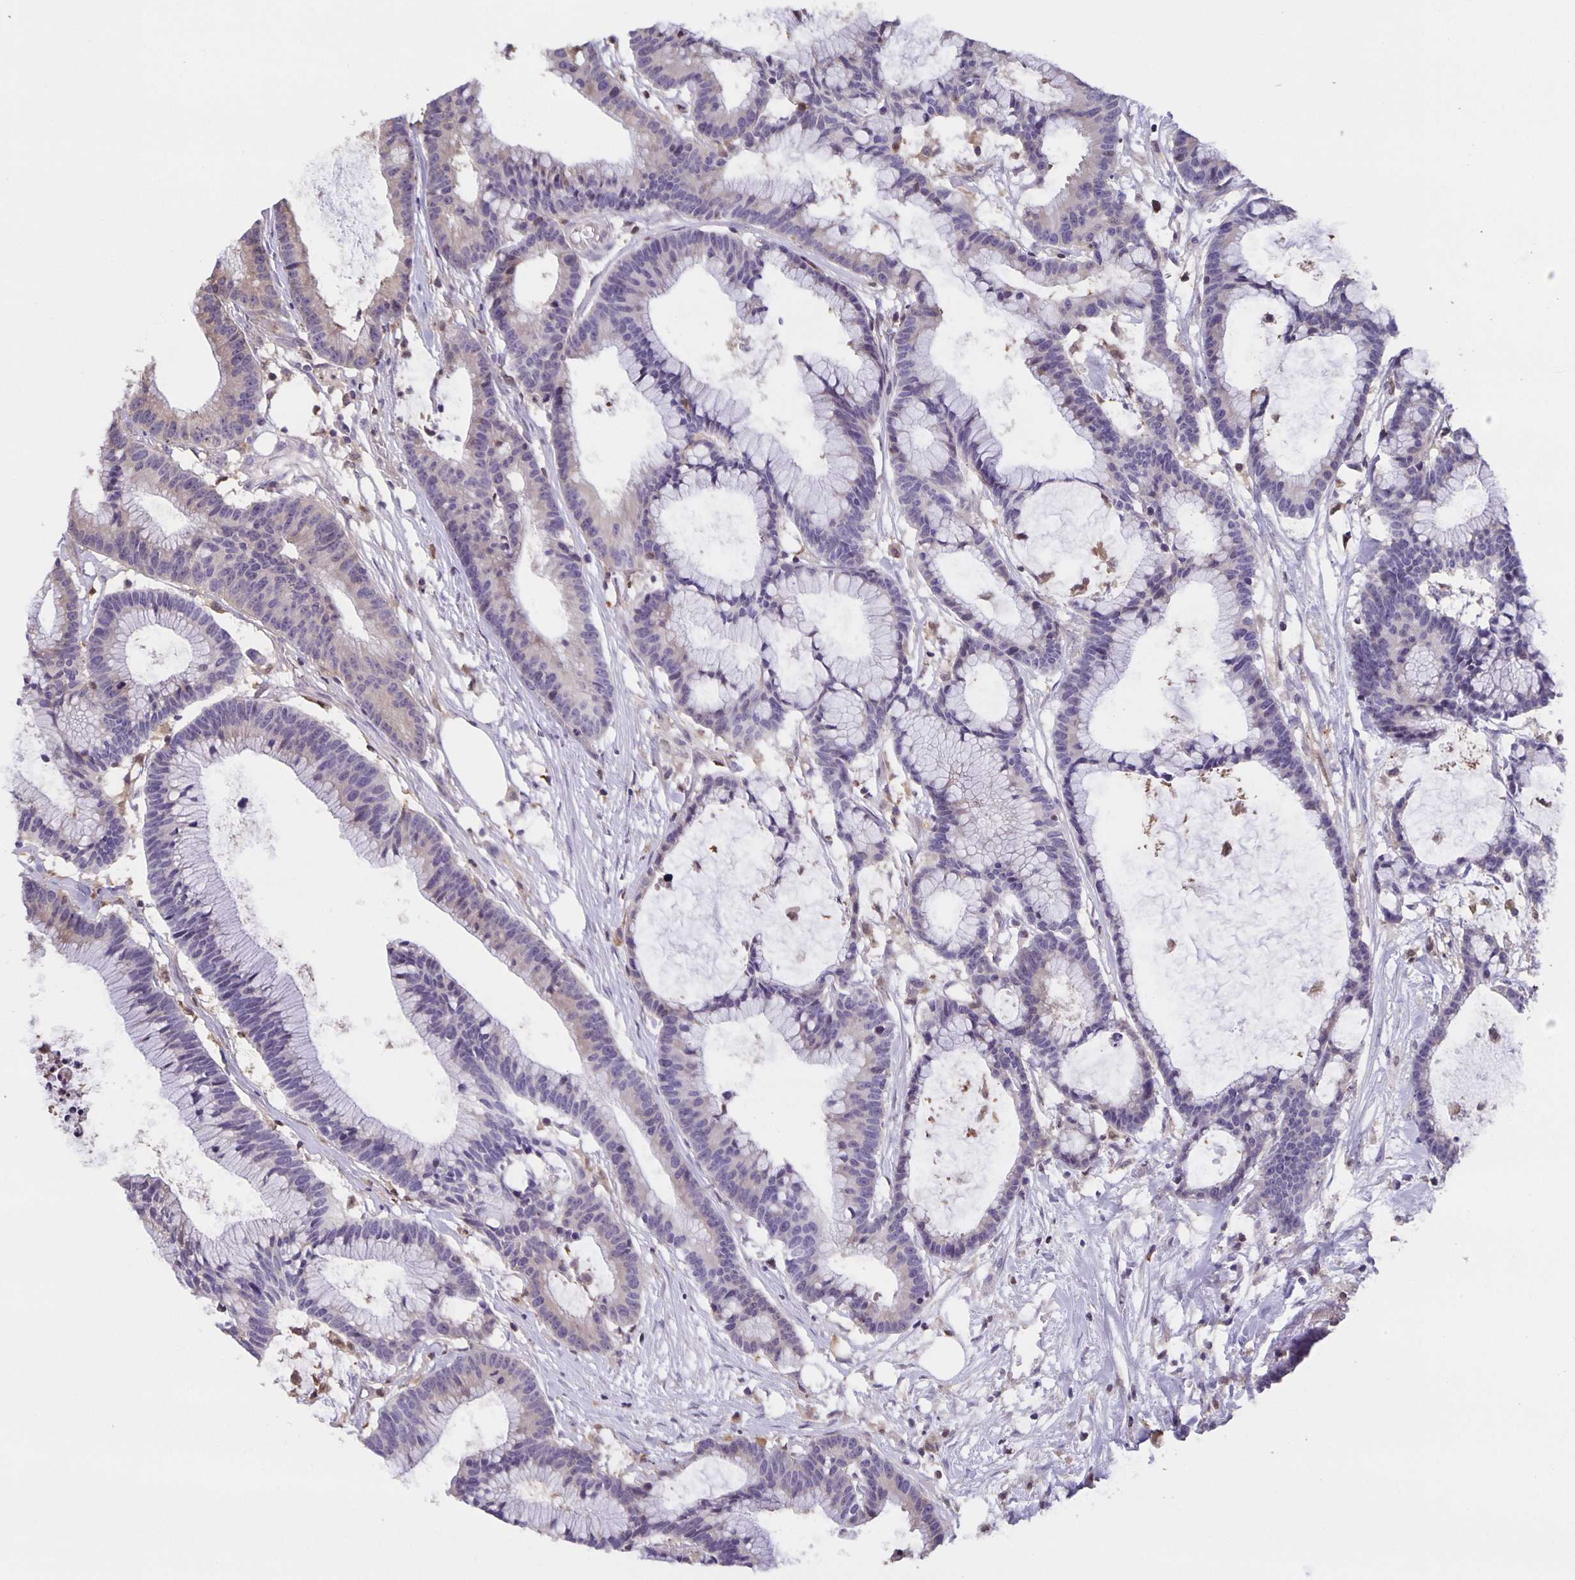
{"staining": {"intensity": "negative", "quantity": "none", "location": "none"}, "tissue": "colorectal cancer", "cell_type": "Tumor cells", "image_type": "cancer", "snomed": [{"axis": "morphology", "description": "Adenocarcinoma, NOS"}, {"axis": "topography", "description": "Colon"}], "caption": "Immunohistochemical staining of human colorectal cancer reveals no significant staining in tumor cells.", "gene": "MARCHF6", "patient": {"sex": "female", "age": 78}}